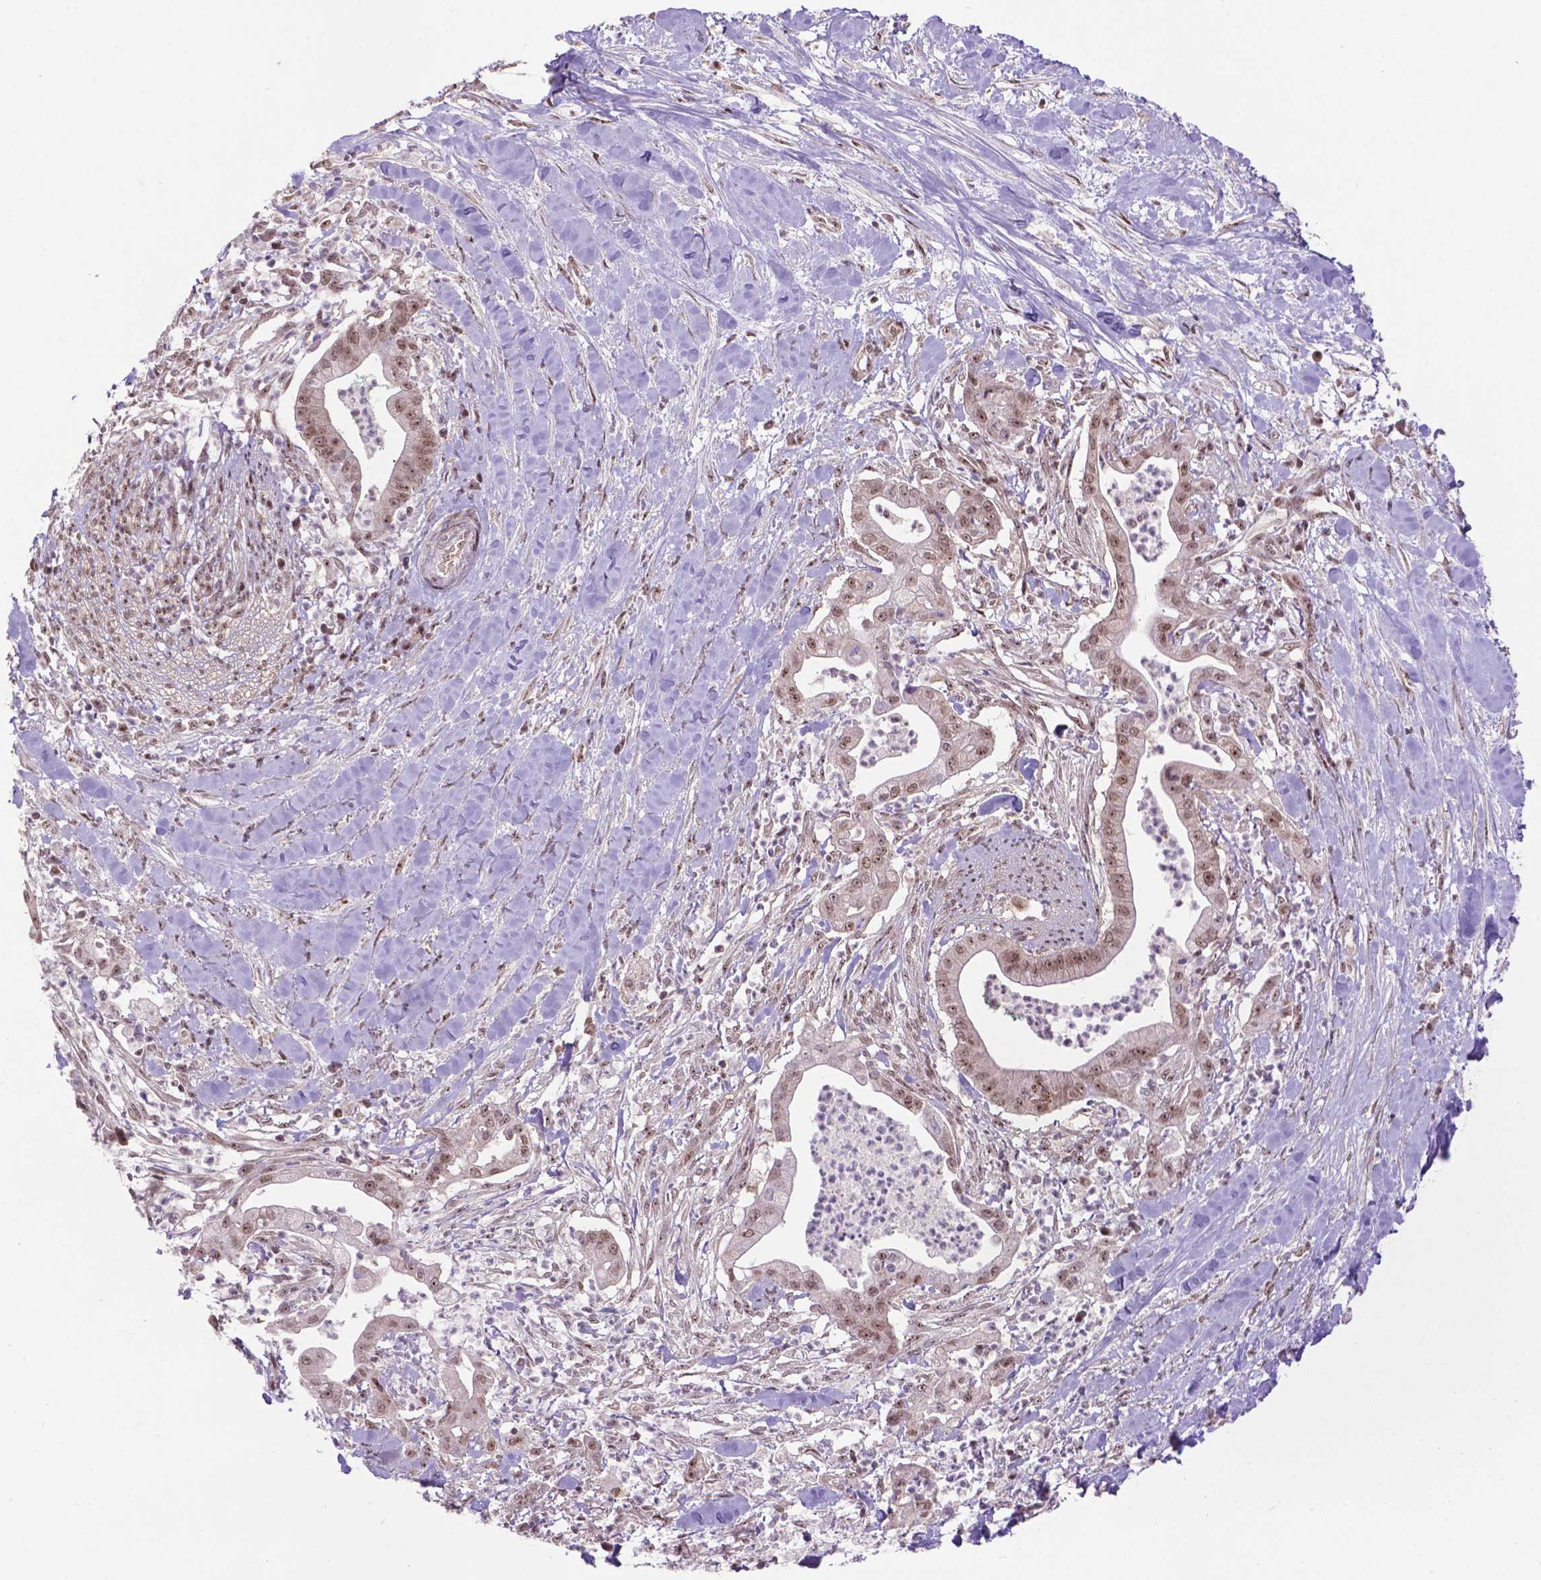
{"staining": {"intensity": "moderate", "quantity": ">75%", "location": "nuclear"}, "tissue": "pancreatic cancer", "cell_type": "Tumor cells", "image_type": "cancer", "snomed": [{"axis": "morphology", "description": "Normal tissue, NOS"}, {"axis": "morphology", "description": "Adenocarcinoma, NOS"}, {"axis": "topography", "description": "Lymph node"}, {"axis": "topography", "description": "Pancreas"}], "caption": "This is a histology image of immunohistochemistry staining of pancreatic cancer (adenocarcinoma), which shows moderate positivity in the nuclear of tumor cells.", "gene": "CSNK2A1", "patient": {"sex": "female", "age": 58}}